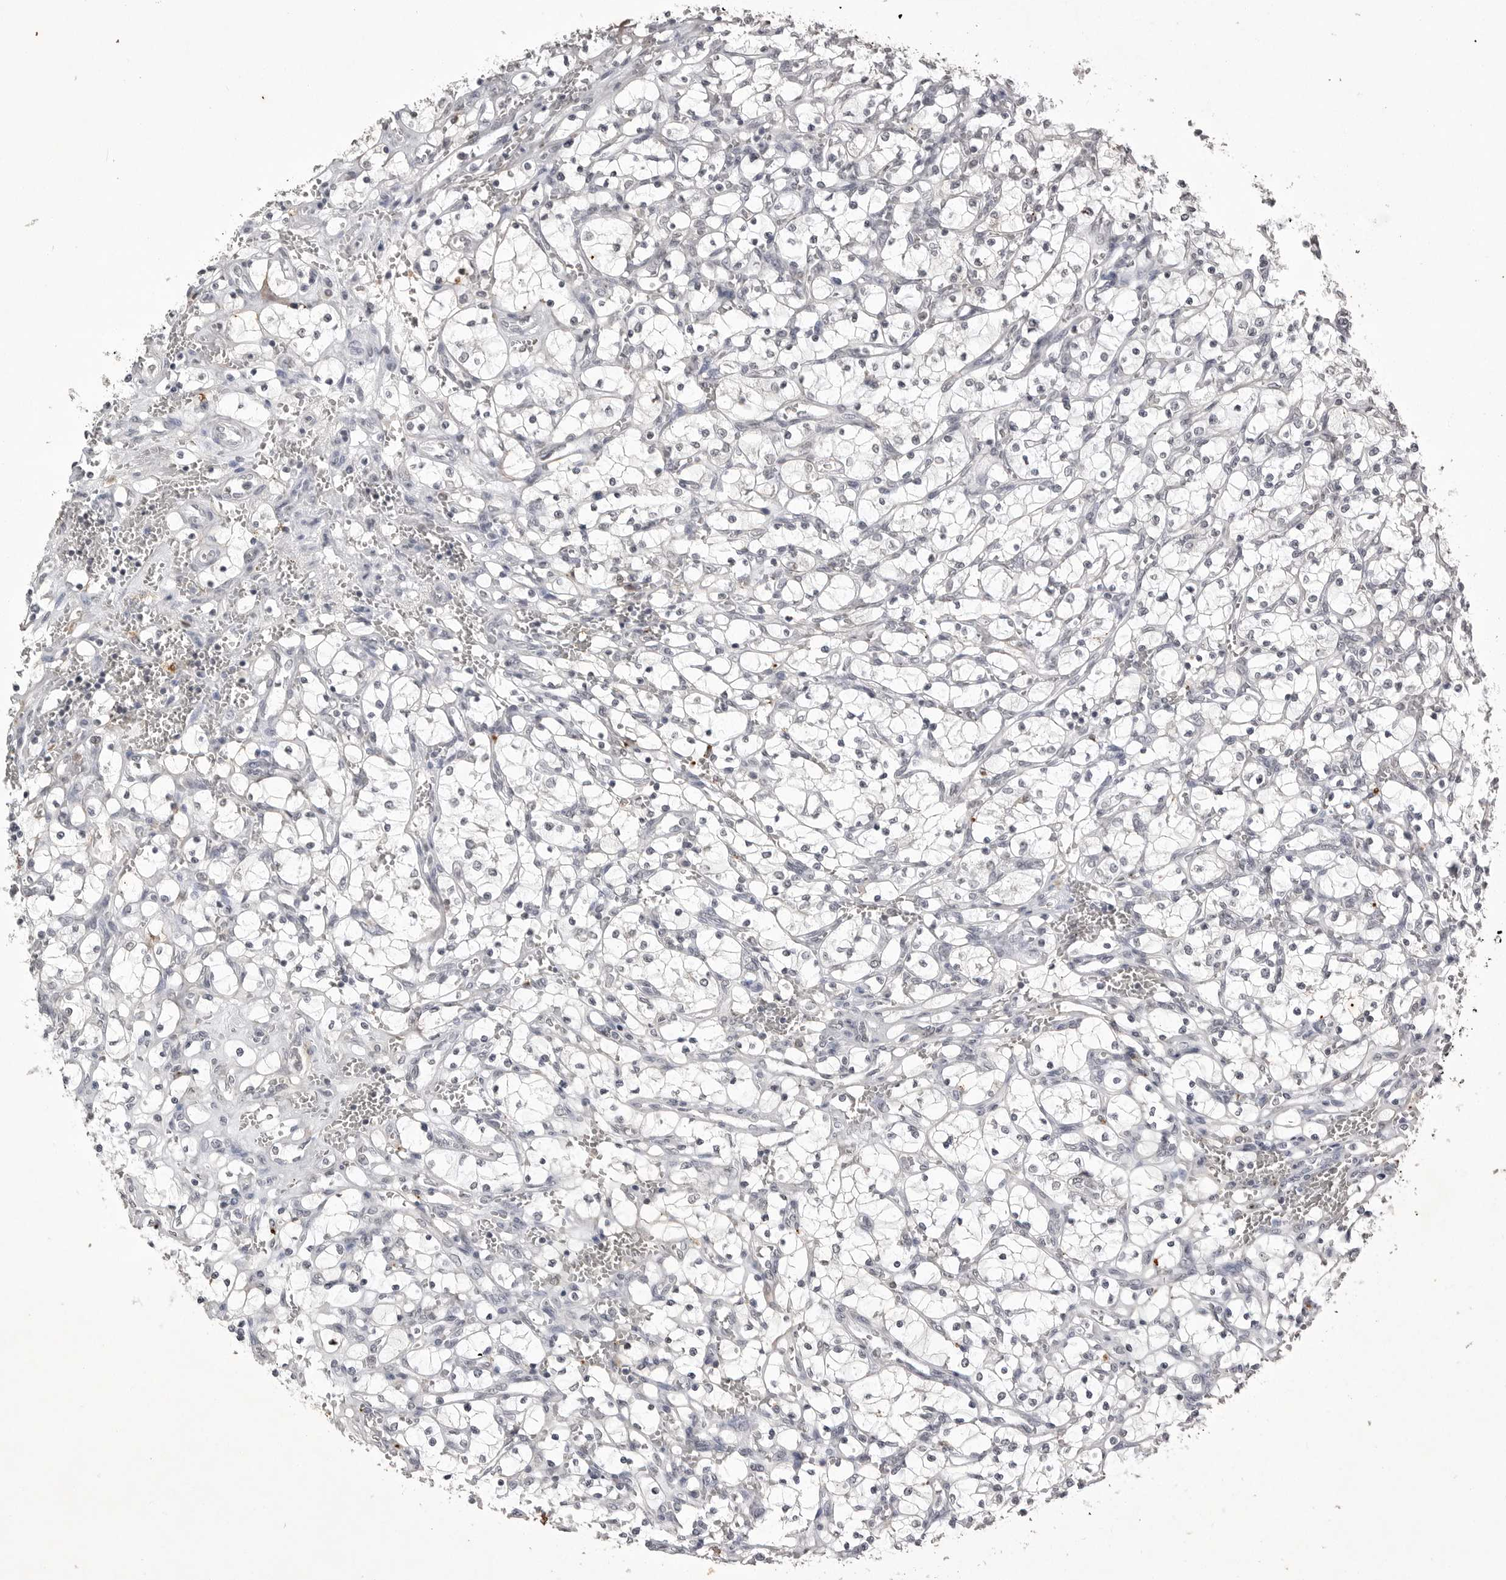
{"staining": {"intensity": "negative", "quantity": "none", "location": "none"}, "tissue": "renal cancer", "cell_type": "Tumor cells", "image_type": "cancer", "snomed": [{"axis": "morphology", "description": "Adenocarcinoma, NOS"}, {"axis": "topography", "description": "Kidney"}], "caption": "Micrograph shows no significant protein staining in tumor cells of renal cancer. (Brightfield microscopy of DAB IHC at high magnification).", "gene": "RRM1", "patient": {"sex": "female", "age": 69}}